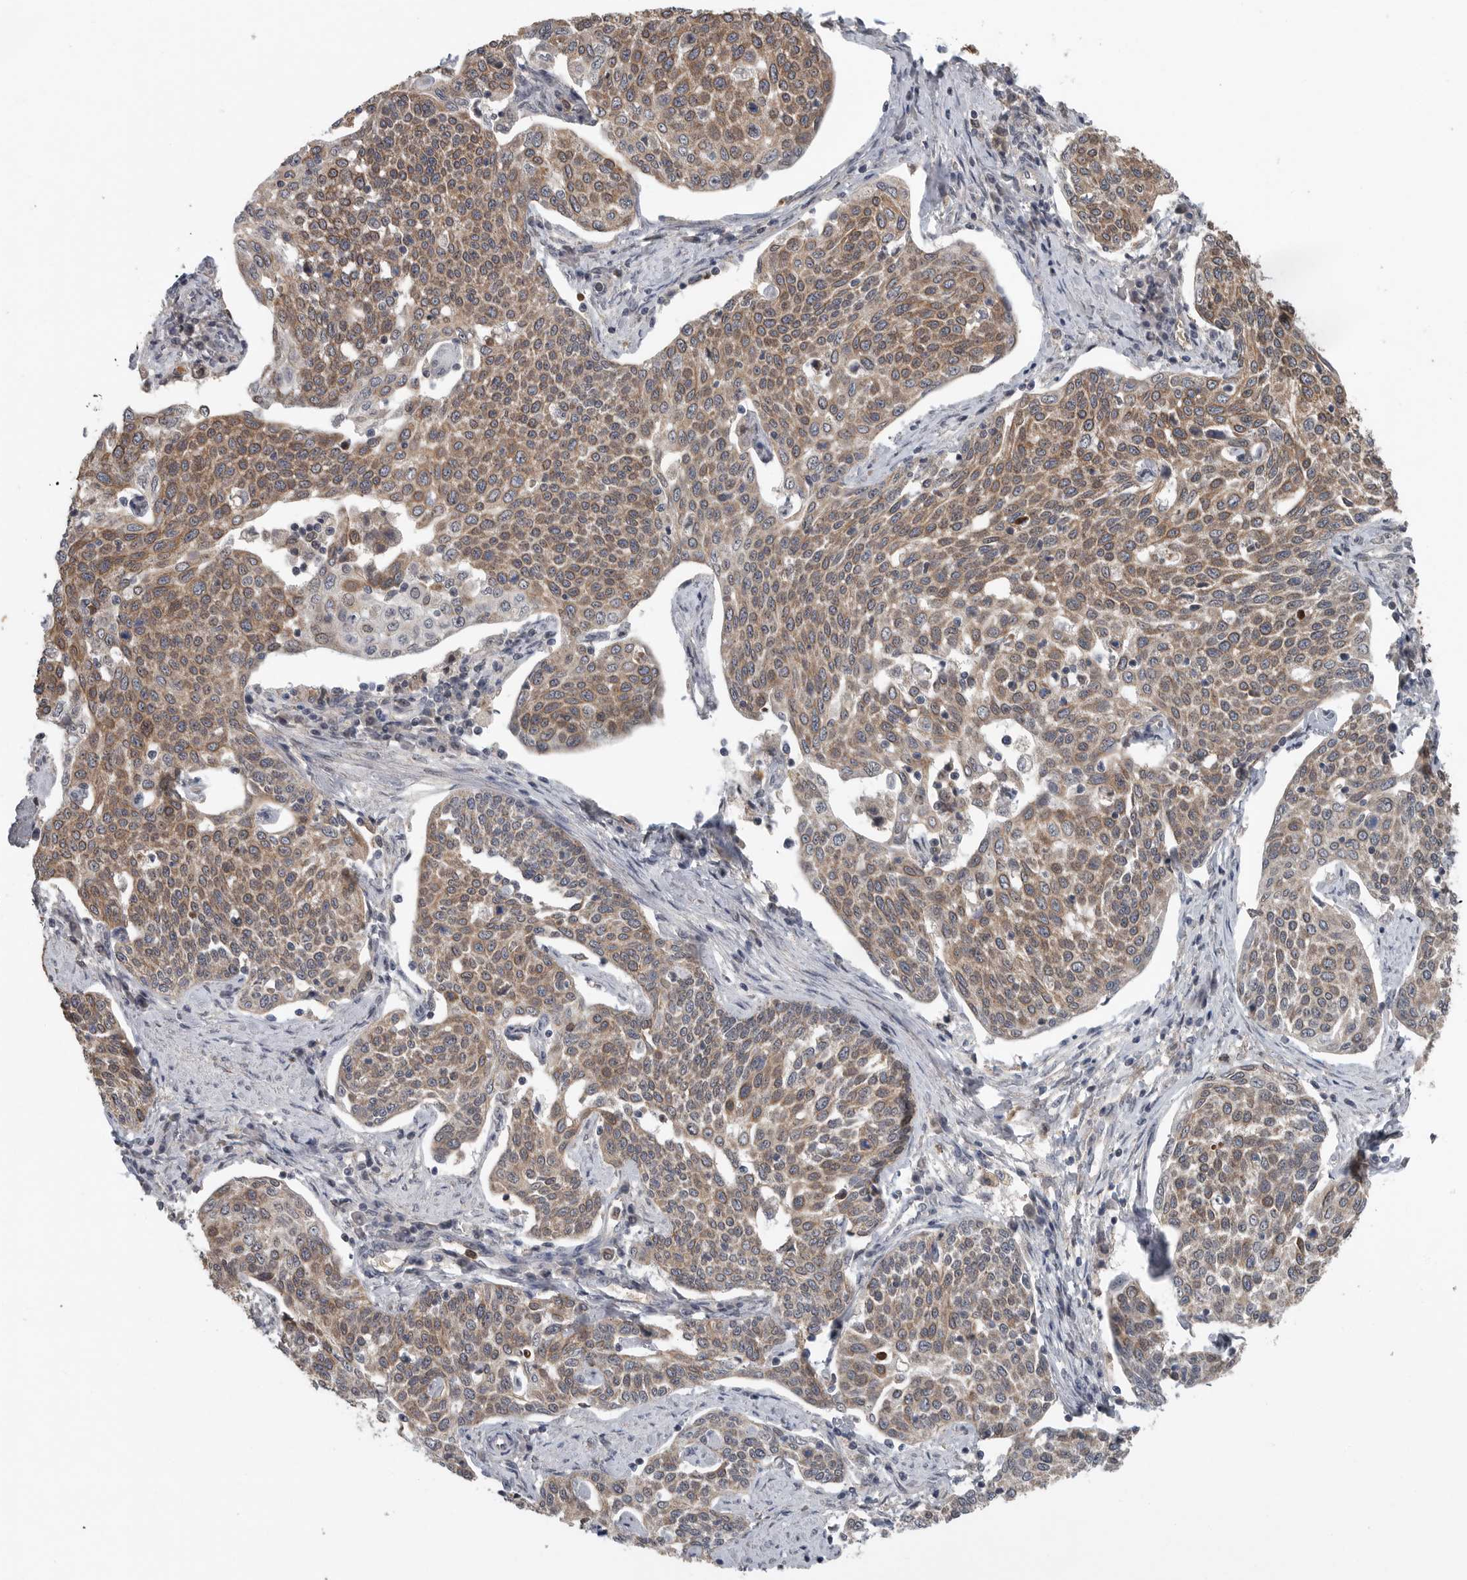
{"staining": {"intensity": "moderate", "quantity": ">75%", "location": "cytoplasmic/membranous"}, "tissue": "cervical cancer", "cell_type": "Tumor cells", "image_type": "cancer", "snomed": [{"axis": "morphology", "description": "Squamous cell carcinoma, NOS"}, {"axis": "topography", "description": "Cervix"}], "caption": "Human squamous cell carcinoma (cervical) stained with a brown dye exhibits moderate cytoplasmic/membranous positive expression in approximately >75% of tumor cells.", "gene": "SCP2", "patient": {"sex": "female", "age": 34}}